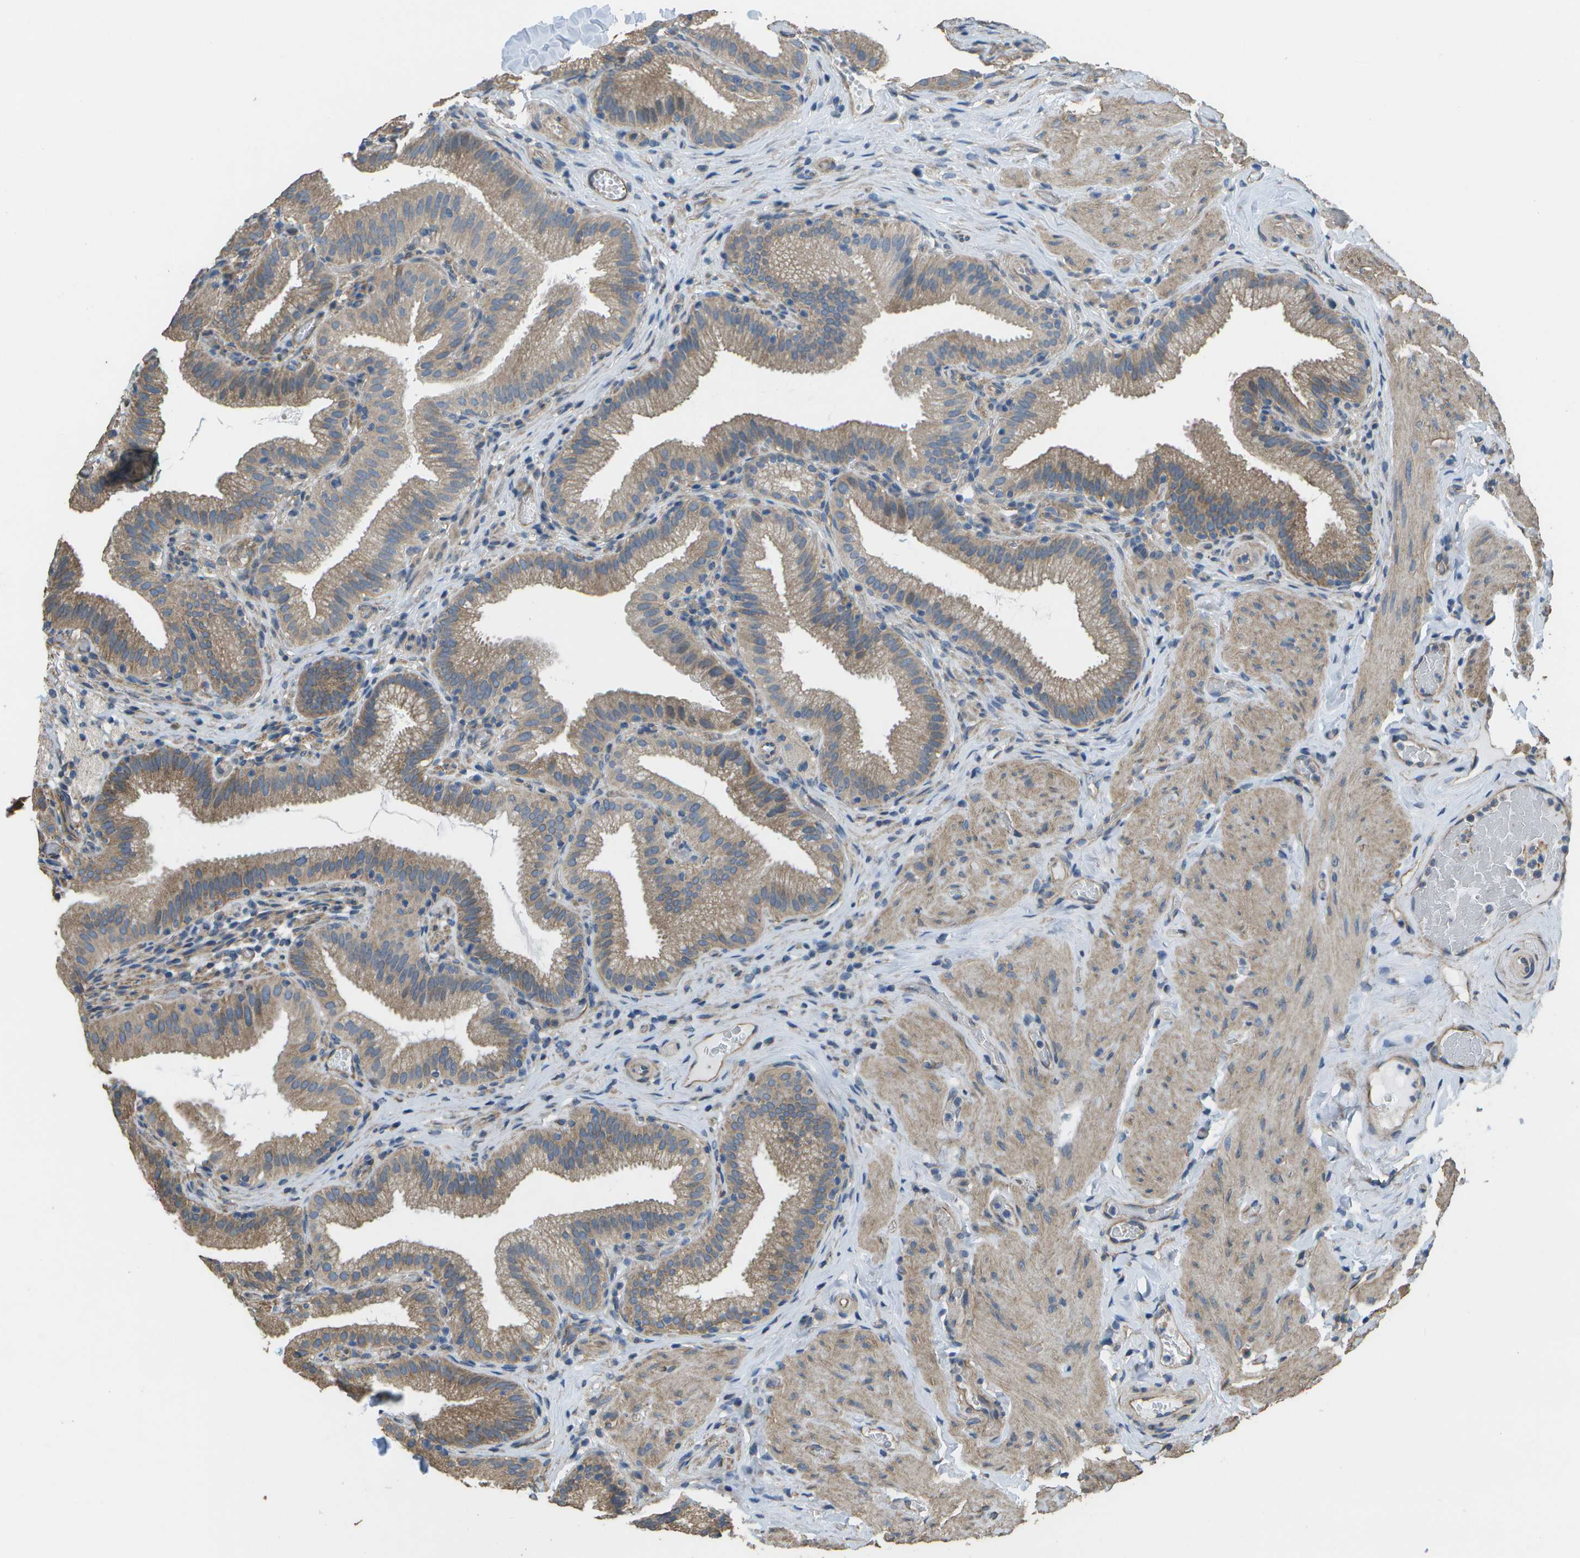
{"staining": {"intensity": "moderate", "quantity": ">75%", "location": "cytoplasmic/membranous"}, "tissue": "gallbladder", "cell_type": "Glandular cells", "image_type": "normal", "snomed": [{"axis": "morphology", "description": "Normal tissue, NOS"}, {"axis": "topography", "description": "Gallbladder"}], "caption": "IHC micrograph of unremarkable gallbladder: human gallbladder stained using immunohistochemistry reveals medium levels of moderate protein expression localized specifically in the cytoplasmic/membranous of glandular cells, appearing as a cytoplasmic/membranous brown color.", "gene": "CLNS1A", "patient": {"sex": "male", "age": 54}}